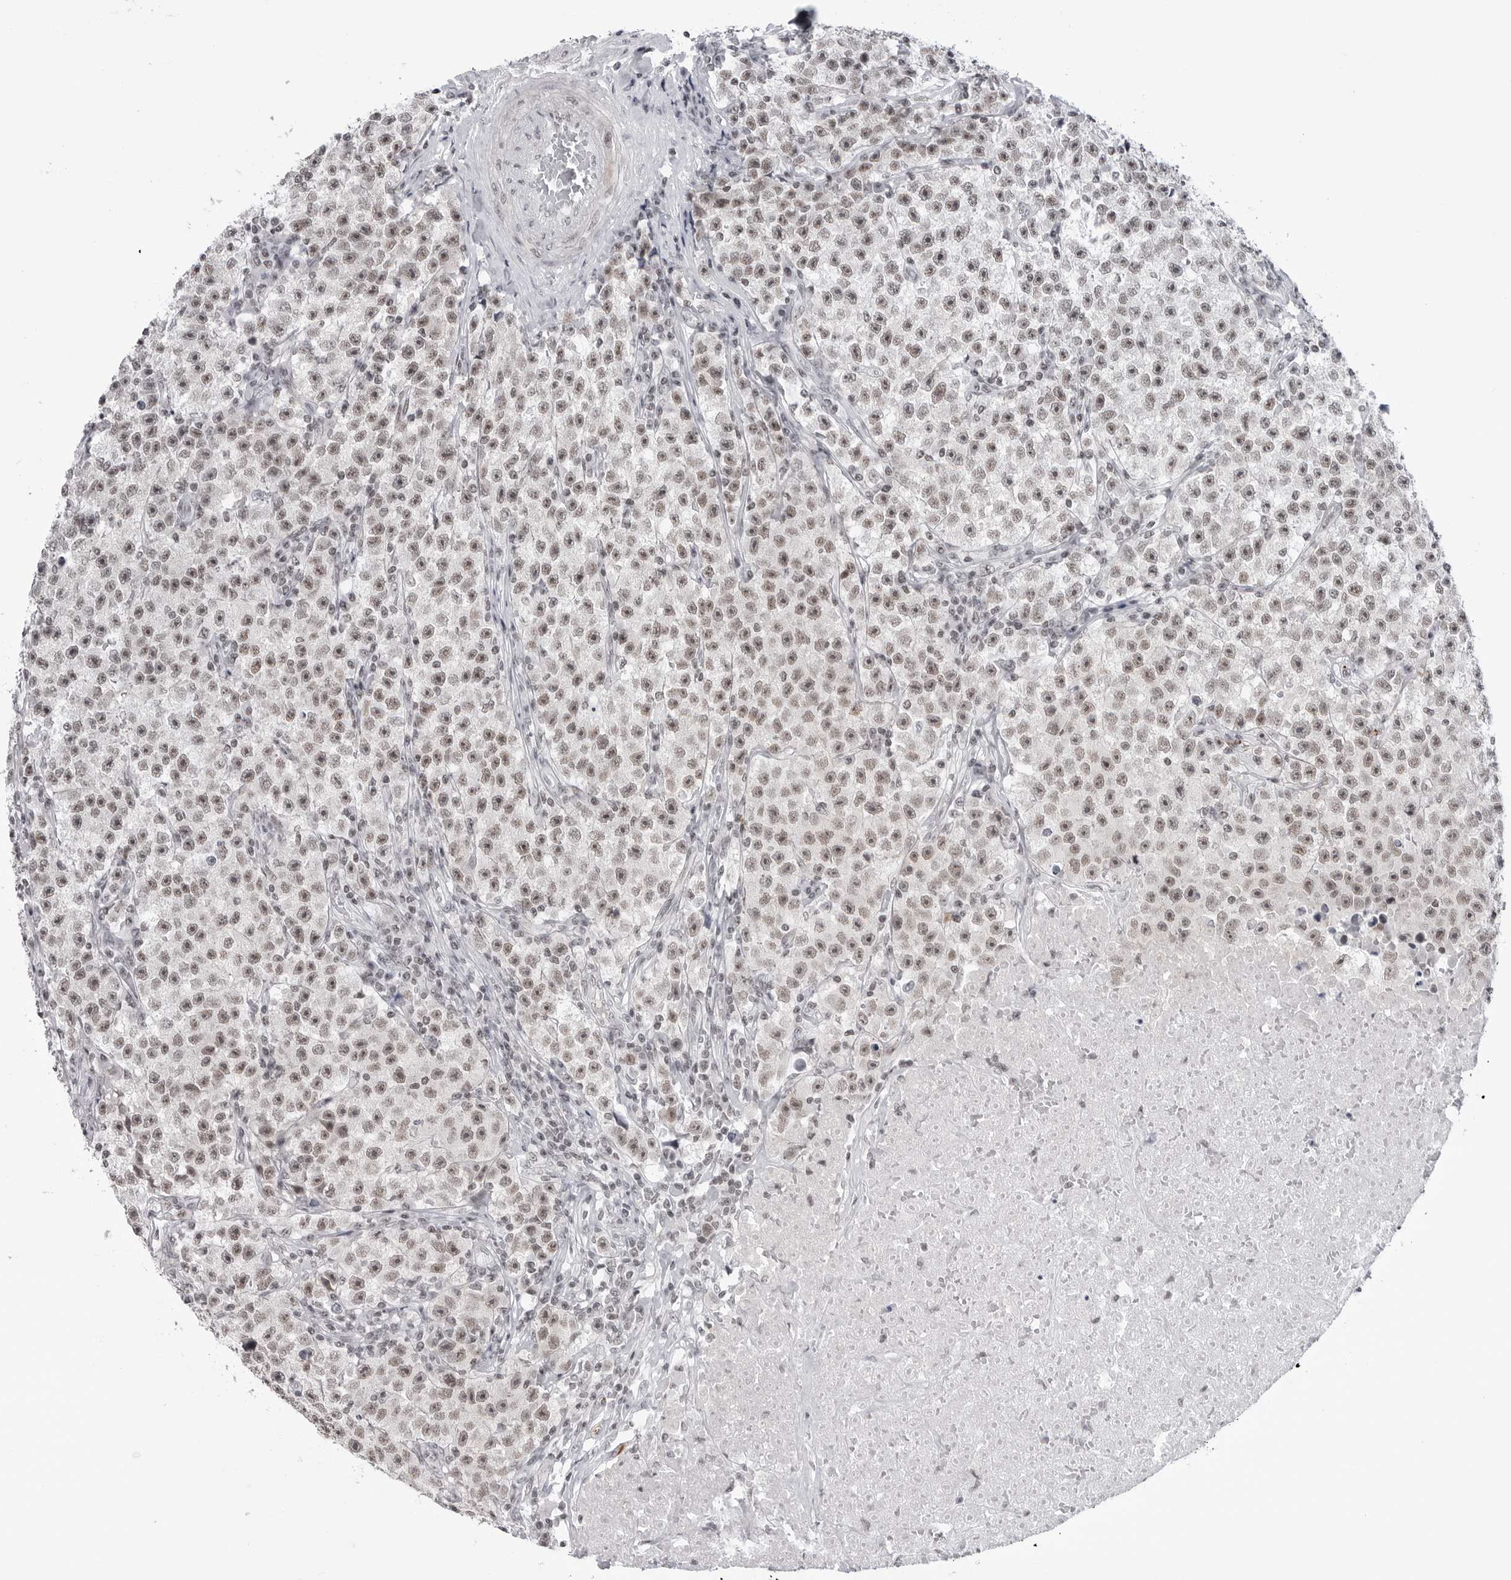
{"staining": {"intensity": "weak", "quantity": "<25%", "location": "nuclear"}, "tissue": "testis cancer", "cell_type": "Tumor cells", "image_type": "cancer", "snomed": [{"axis": "morphology", "description": "Seminoma, NOS"}, {"axis": "topography", "description": "Testis"}], "caption": "Seminoma (testis) was stained to show a protein in brown. There is no significant staining in tumor cells.", "gene": "TRIM66", "patient": {"sex": "male", "age": 22}}